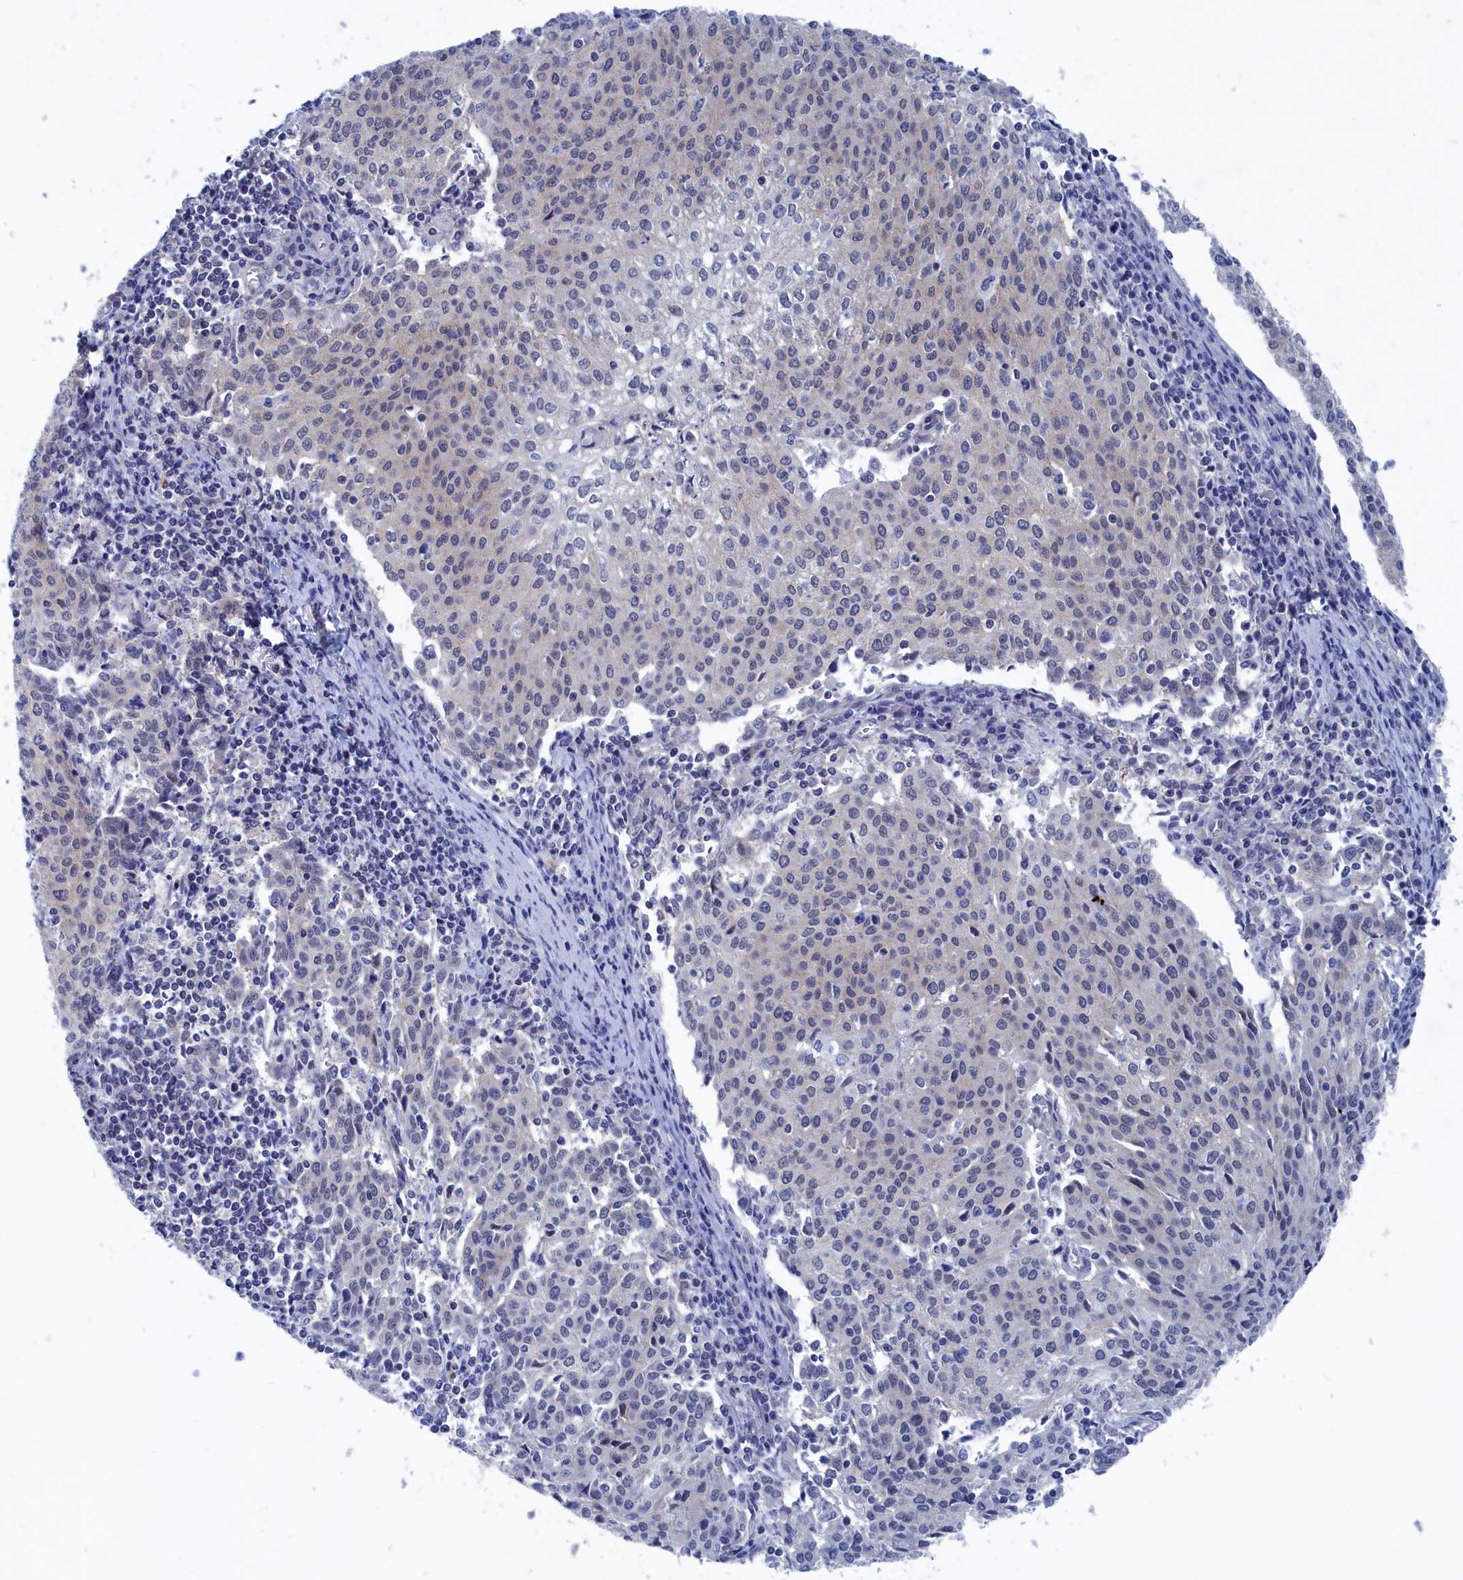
{"staining": {"intensity": "negative", "quantity": "none", "location": "none"}, "tissue": "cervical cancer", "cell_type": "Tumor cells", "image_type": "cancer", "snomed": [{"axis": "morphology", "description": "Squamous cell carcinoma, NOS"}, {"axis": "topography", "description": "Cervix"}], "caption": "There is no significant staining in tumor cells of cervical squamous cell carcinoma.", "gene": "MARCHF3", "patient": {"sex": "female", "age": 46}}